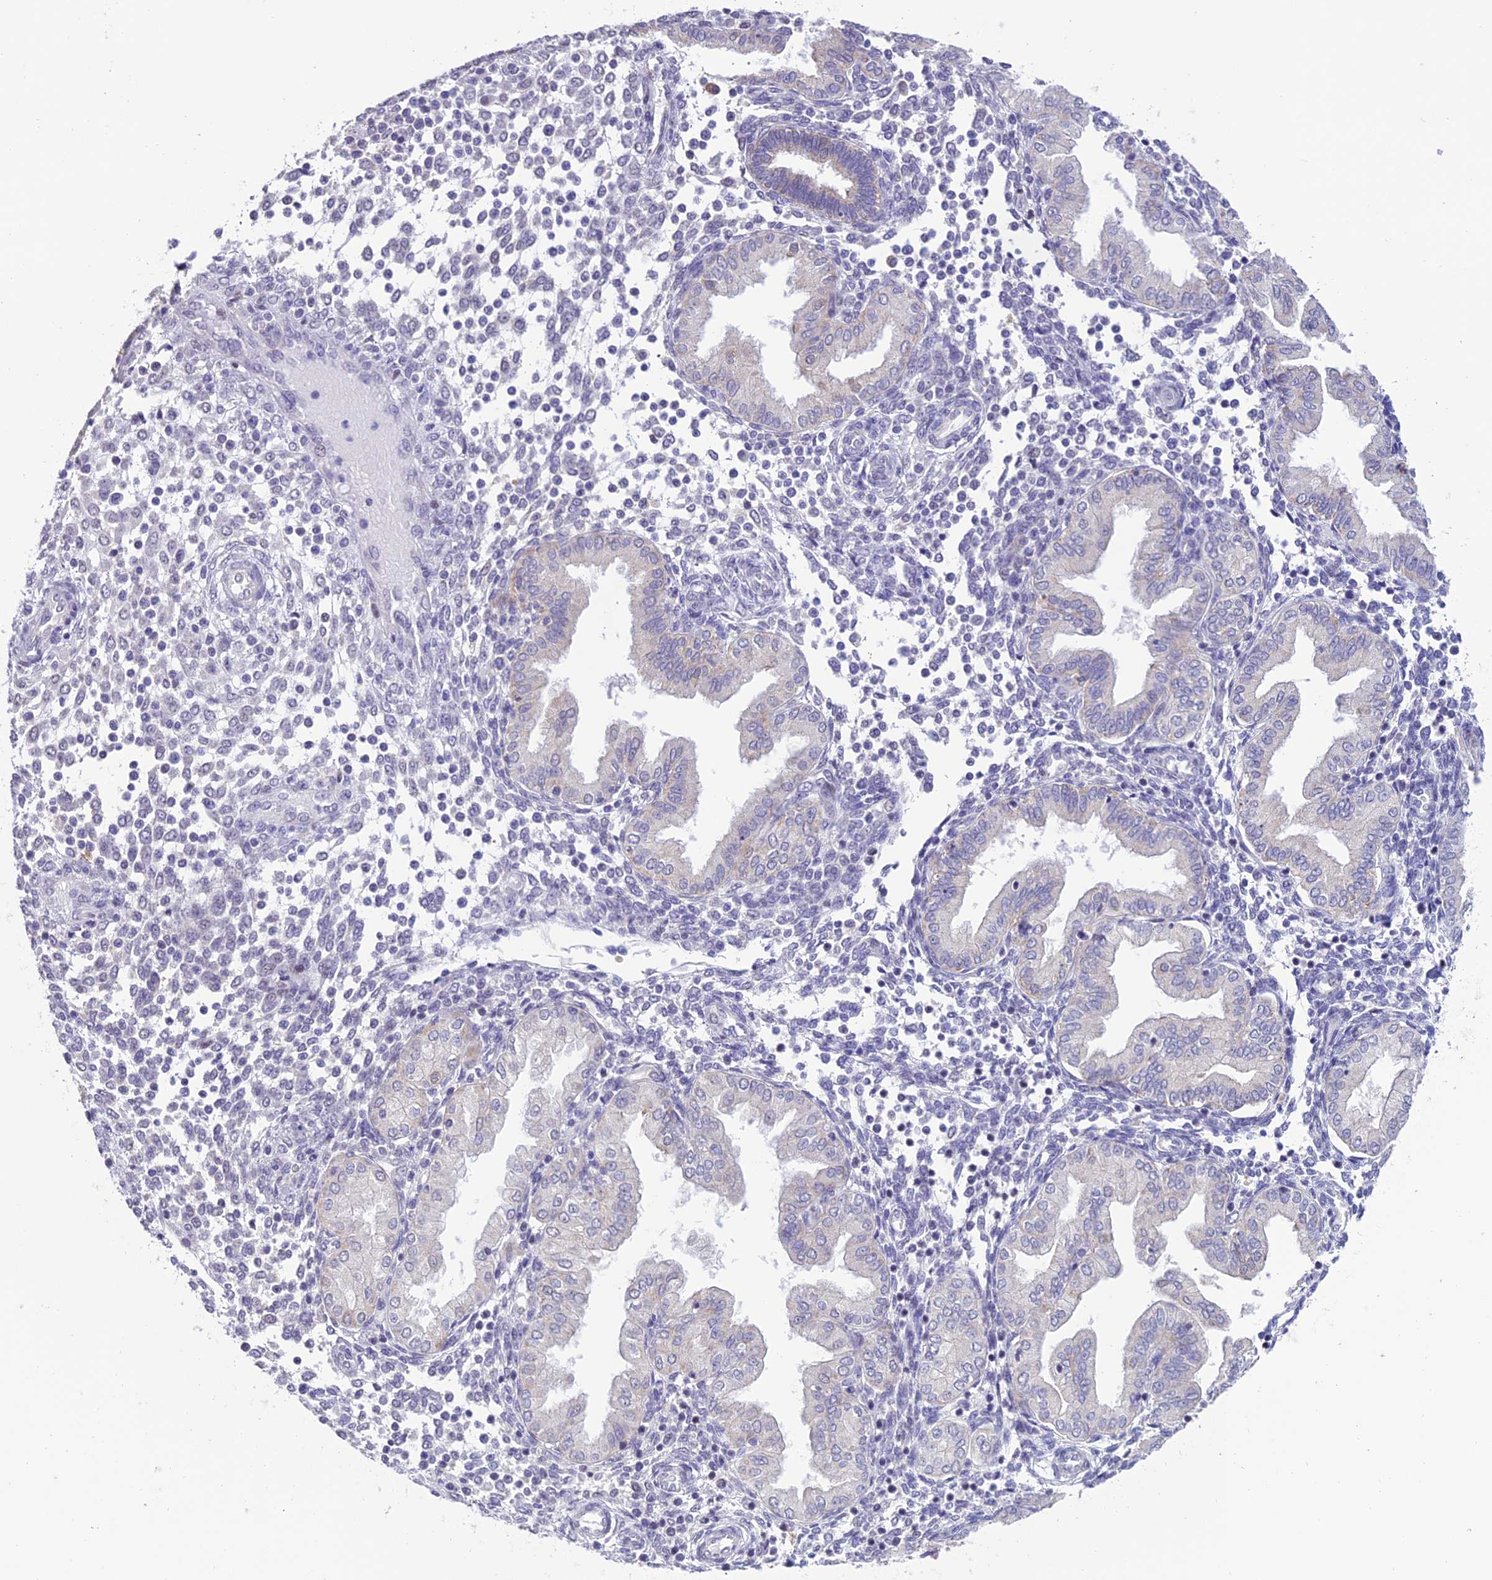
{"staining": {"intensity": "negative", "quantity": "none", "location": "none"}, "tissue": "endometrium", "cell_type": "Cells in endometrial stroma", "image_type": "normal", "snomed": [{"axis": "morphology", "description": "Normal tissue, NOS"}, {"axis": "topography", "description": "Endometrium"}], "caption": "IHC of benign human endometrium reveals no staining in cells in endometrial stroma.", "gene": "SLC10A1", "patient": {"sex": "female", "age": 53}}